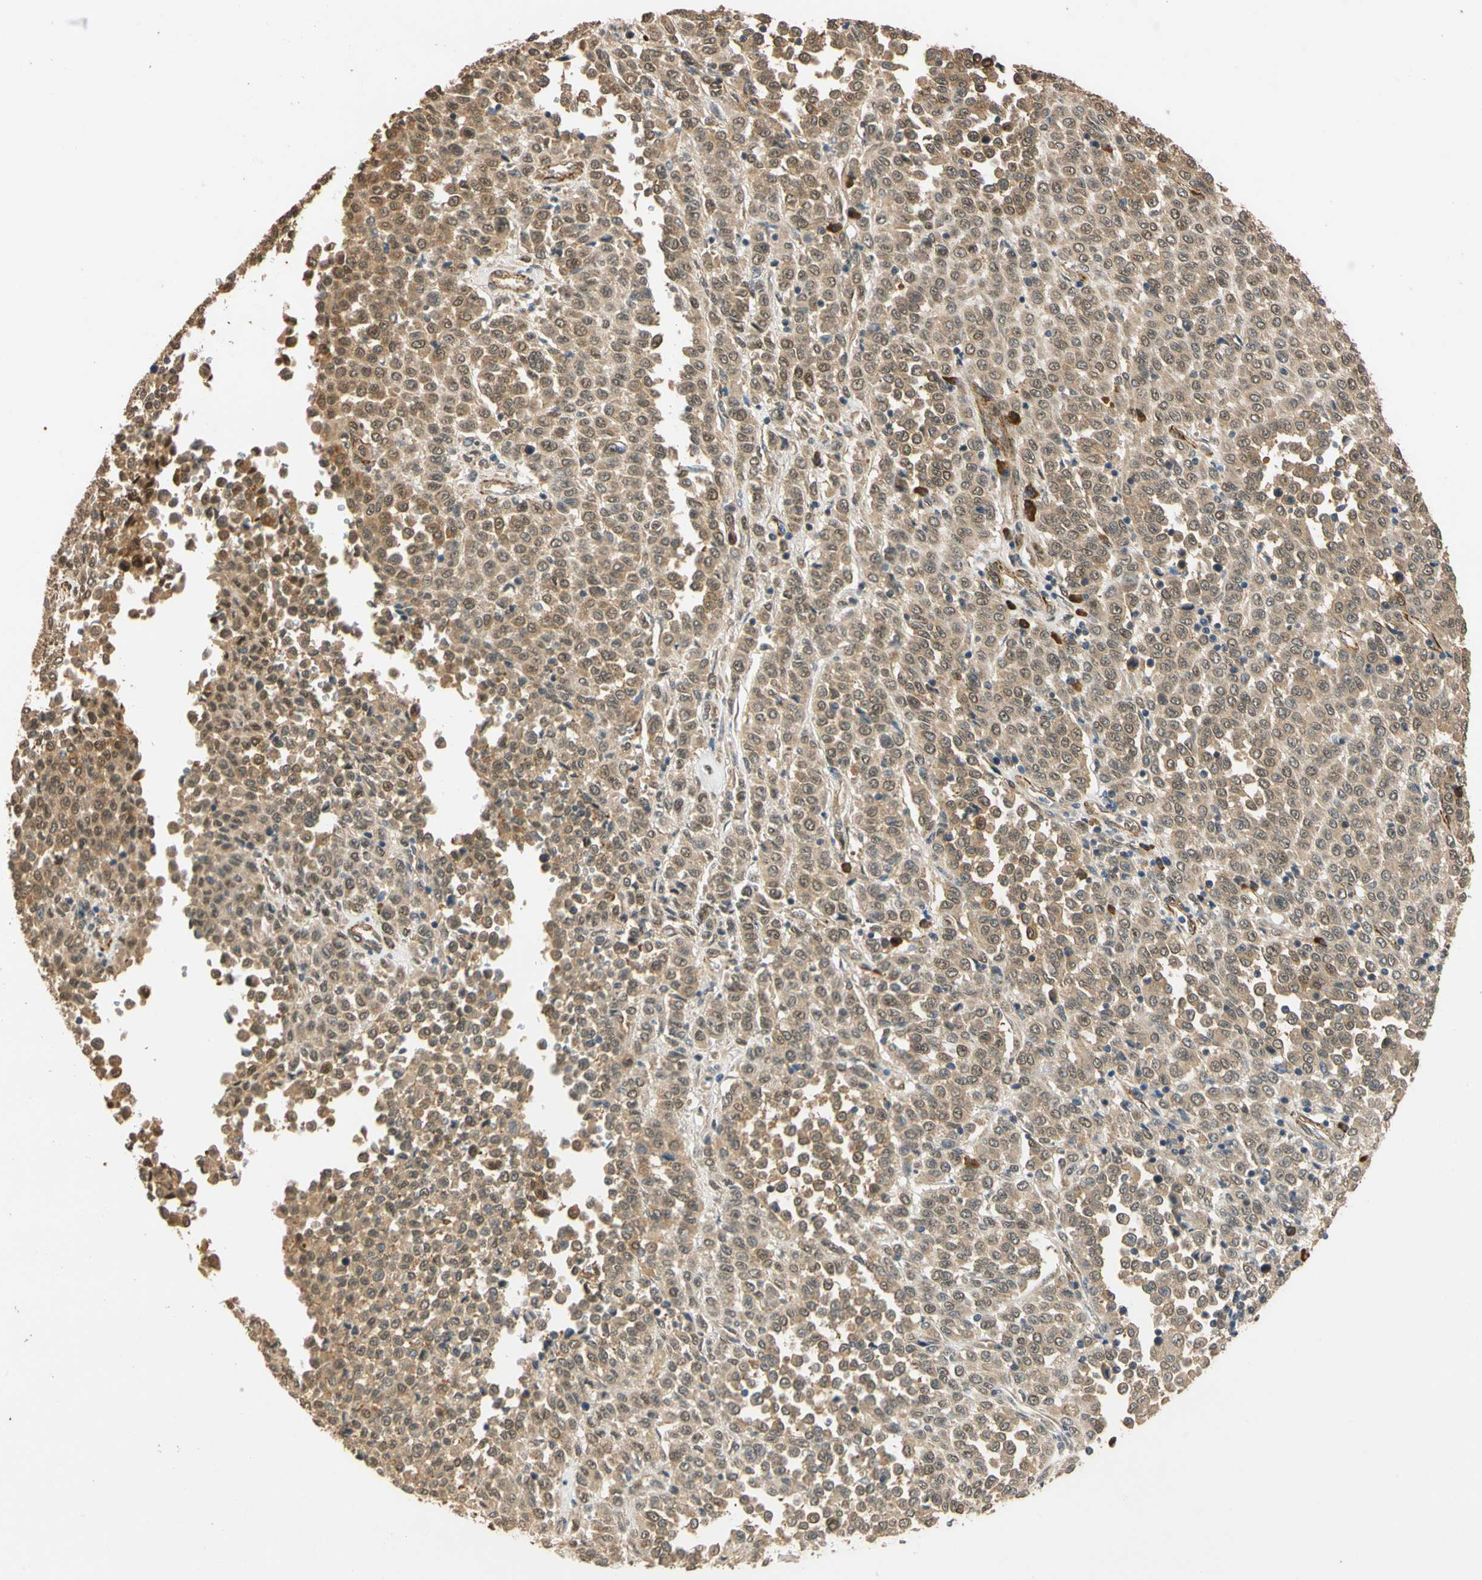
{"staining": {"intensity": "moderate", "quantity": "25%-75%", "location": "cytoplasmic/membranous"}, "tissue": "melanoma", "cell_type": "Tumor cells", "image_type": "cancer", "snomed": [{"axis": "morphology", "description": "Malignant melanoma, Metastatic site"}, {"axis": "topography", "description": "Pancreas"}], "caption": "Human malignant melanoma (metastatic site) stained for a protein (brown) exhibits moderate cytoplasmic/membranous positive expression in approximately 25%-75% of tumor cells.", "gene": "QSER1", "patient": {"sex": "female", "age": 30}}